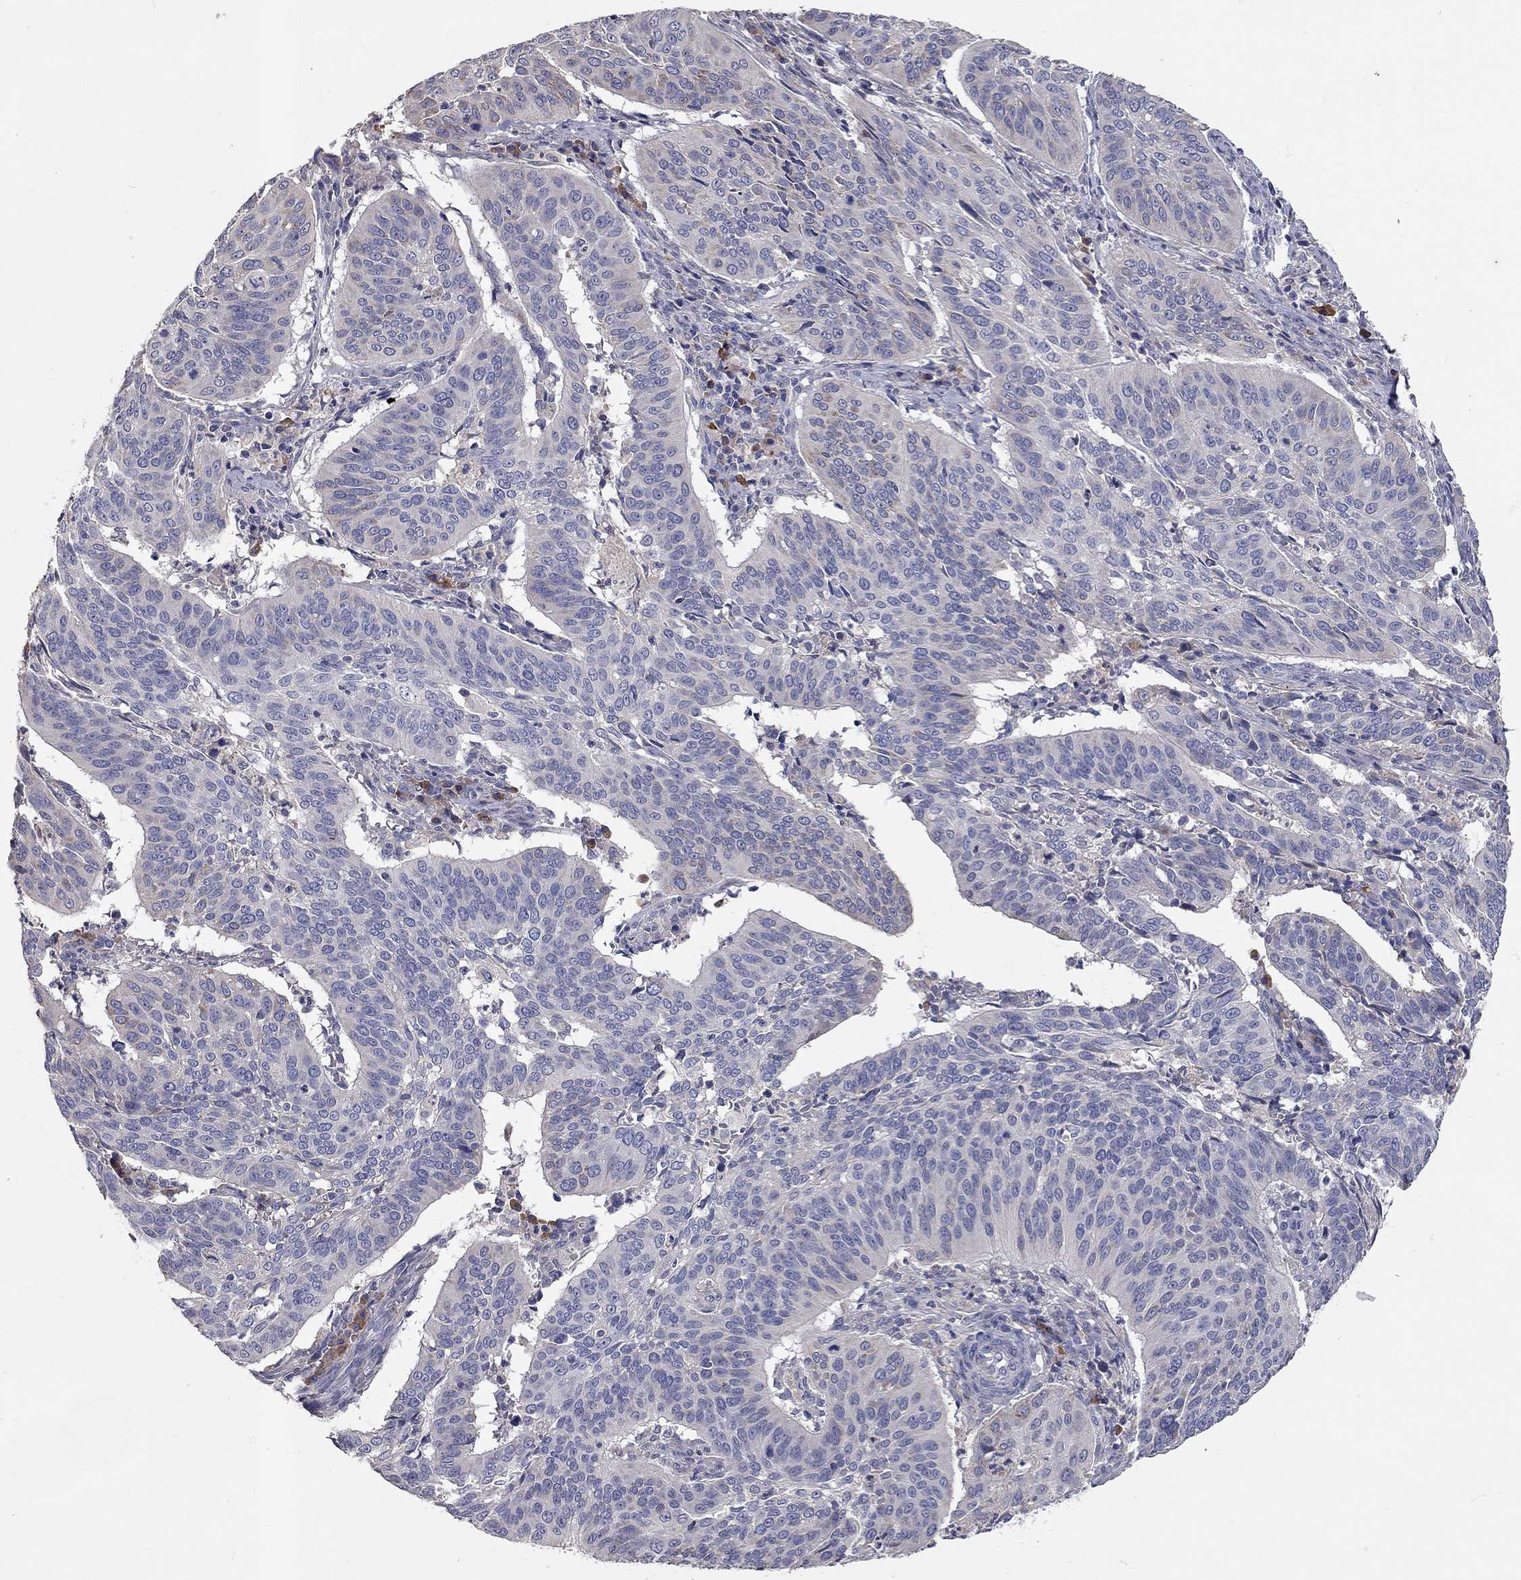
{"staining": {"intensity": "negative", "quantity": "none", "location": "none"}, "tissue": "cervical cancer", "cell_type": "Tumor cells", "image_type": "cancer", "snomed": [{"axis": "morphology", "description": "Normal tissue, NOS"}, {"axis": "morphology", "description": "Squamous cell carcinoma, NOS"}, {"axis": "topography", "description": "Cervix"}], "caption": "This is a histopathology image of immunohistochemistry (IHC) staining of cervical cancer, which shows no staining in tumor cells.", "gene": "XAGE2", "patient": {"sex": "female", "age": 39}}